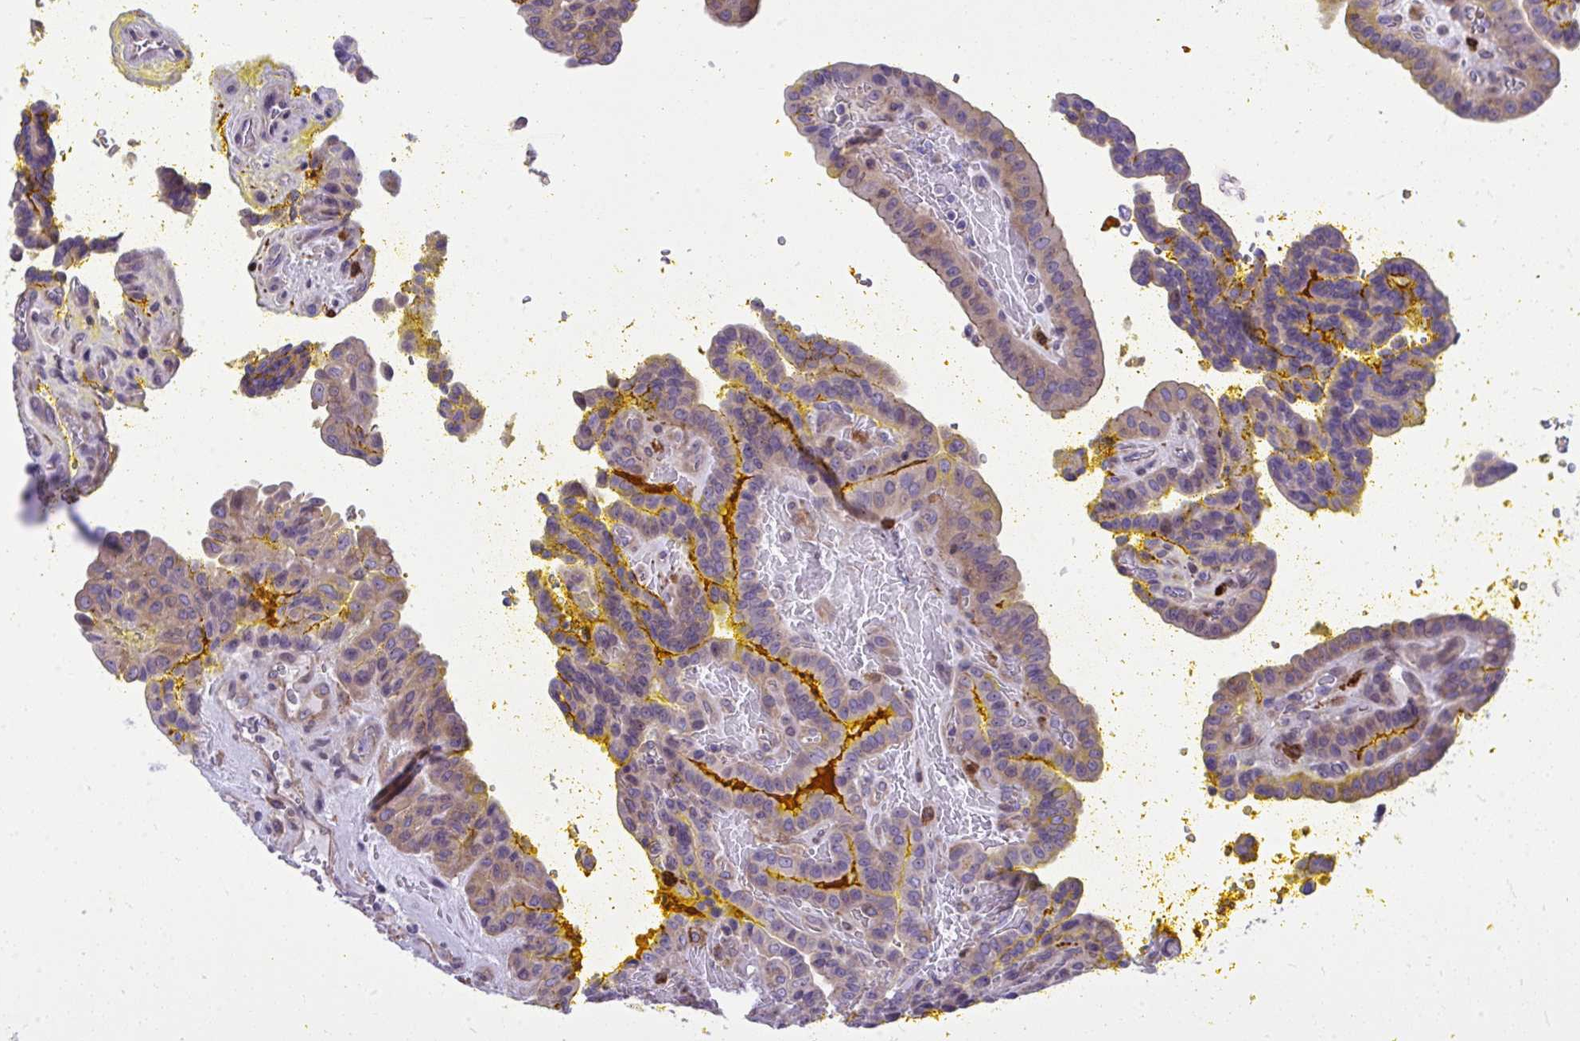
{"staining": {"intensity": "weak", "quantity": "<25%", "location": "cytoplasmic/membranous"}, "tissue": "thyroid cancer", "cell_type": "Tumor cells", "image_type": "cancer", "snomed": [{"axis": "morphology", "description": "Papillary adenocarcinoma, NOS"}, {"axis": "topography", "description": "Thyroid gland"}], "caption": "The image demonstrates no significant staining in tumor cells of papillary adenocarcinoma (thyroid).", "gene": "GRK4", "patient": {"sex": "male", "age": 87}}